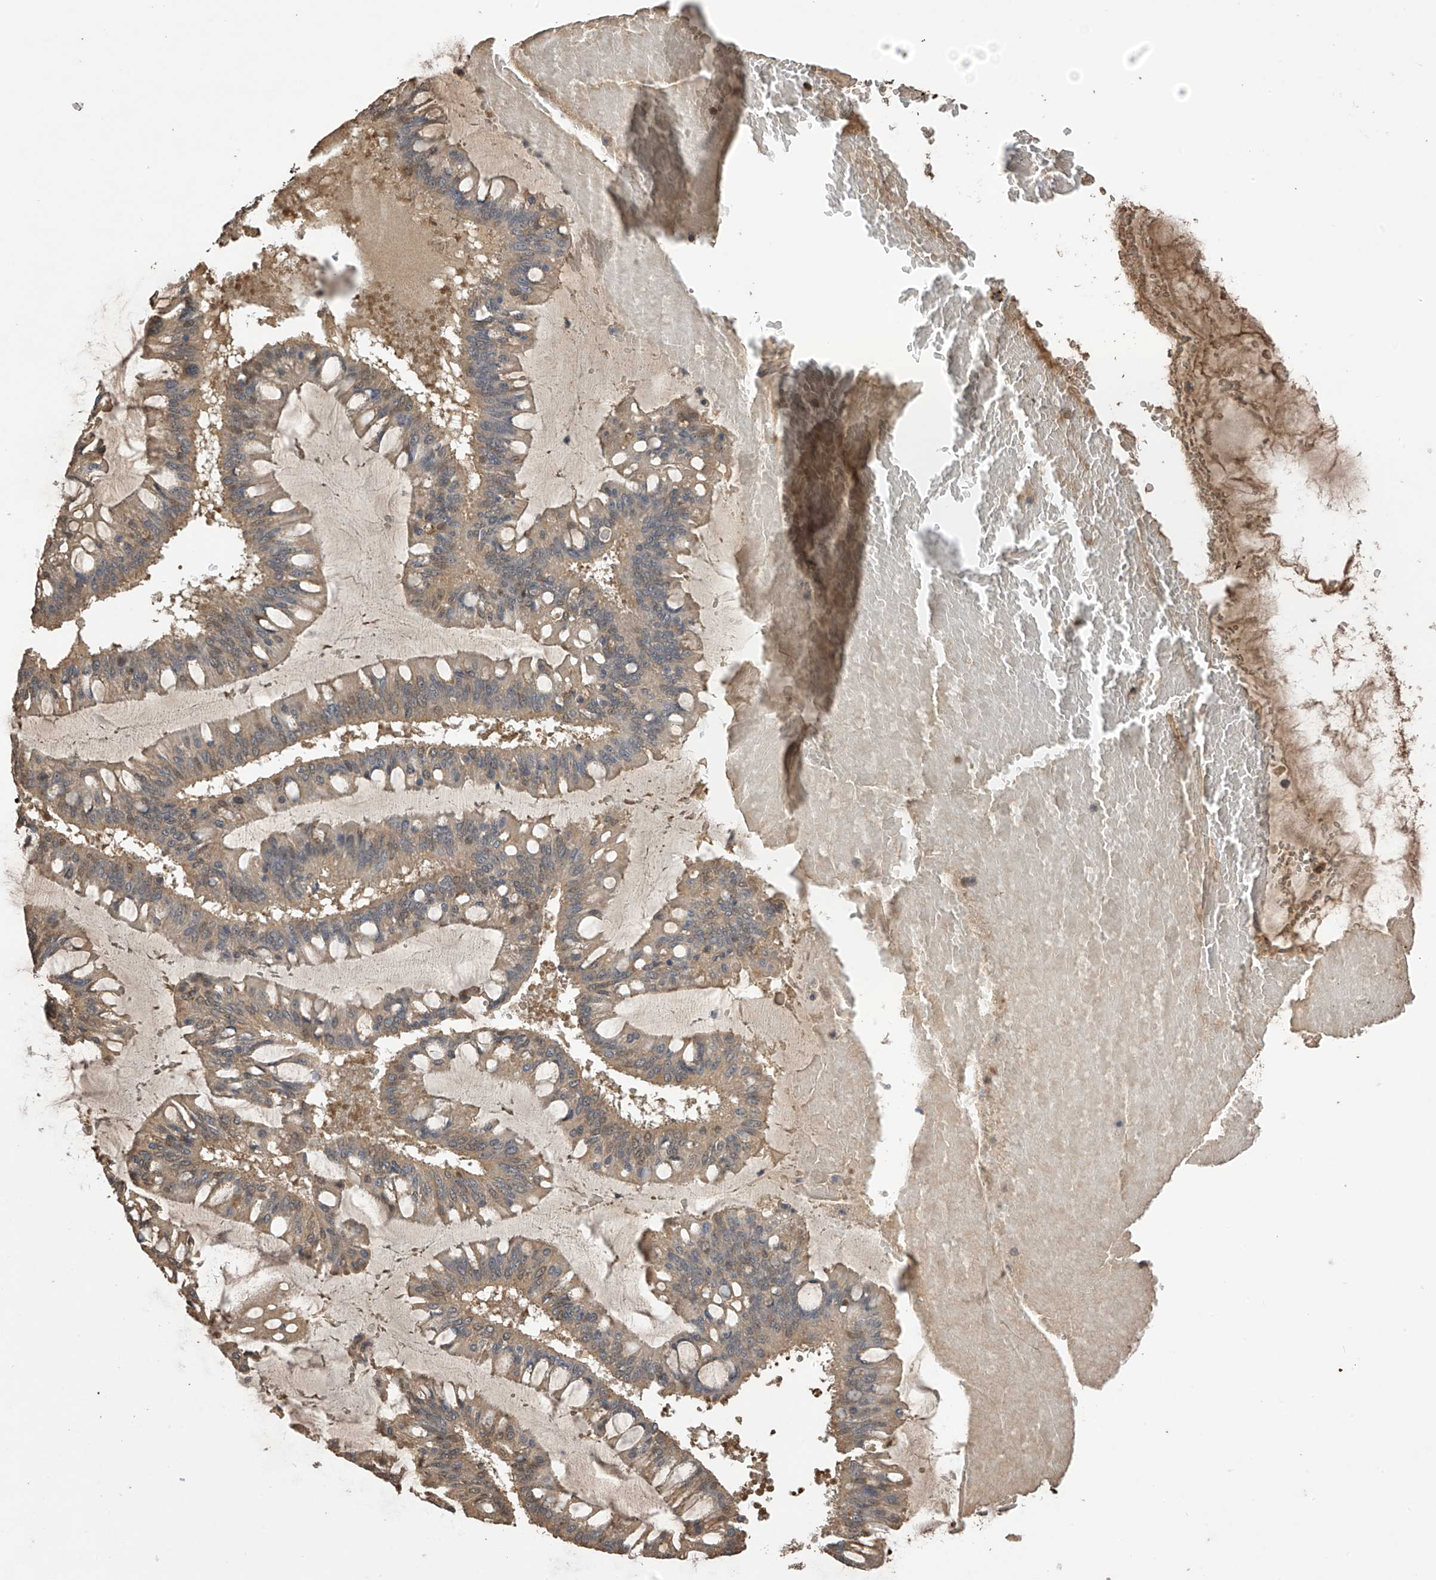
{"staining": {"intensity": "weak", "quantity": ">75%", "location": "cytoplasmic/membranous"}, "tissue": "ovarian cancer", "cell_type": "Tumor cells", "image_type": "cancer", "snomed": [{"axis": "morphology", "description": "Cystadenocarcinoma, mucinous, NOS"}, {"axis": "topography", "description": "Ovary"}], "caption": "Protein expression analysis of human ovarian cancer reveals weak cytoplasmic/membranous expression in approximately >75% of tumor cells.", "gene": "PNPT1", "patient": {"sex": "female", "age": 73}}